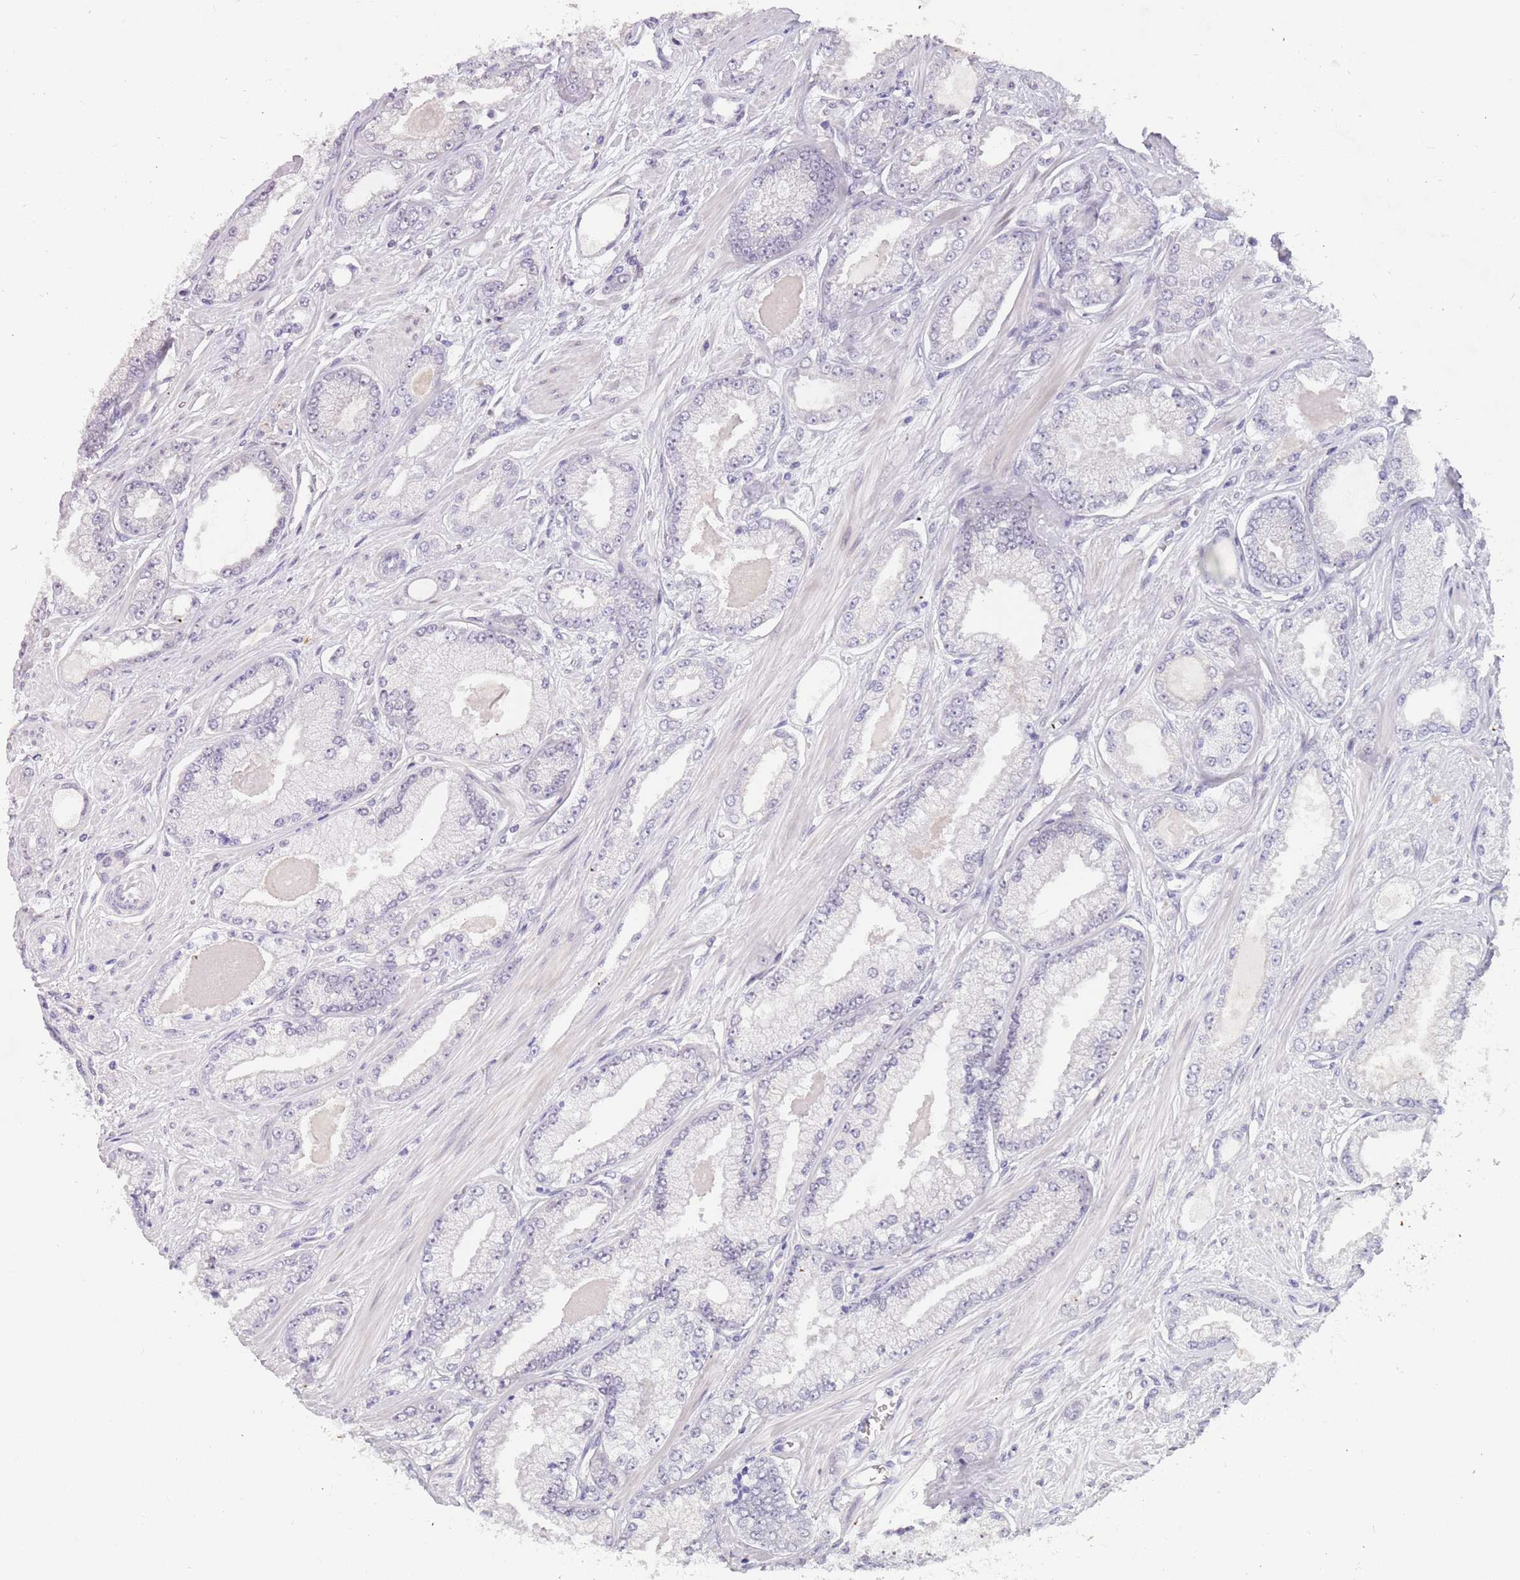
{"staining": {"intensity": "negative", "quantity": "none", "location": "none"}, "tissue": "prostate cancer", "cell_type": "Tumor cells", "image_type": "cancer", "snomed": [{"axis": "morphology", "description": "Adenocarcinoma, Low grade"}, {"axis": "topography", "description": "Prostate"}], "caption": "A micrograph of prostate cancer (low-grade adenocarcinoma) stained for a protein shows no brown staining in tumor cells.", "gene": "KLHDC2", "patient": {"sex": "male", "age": 64}}